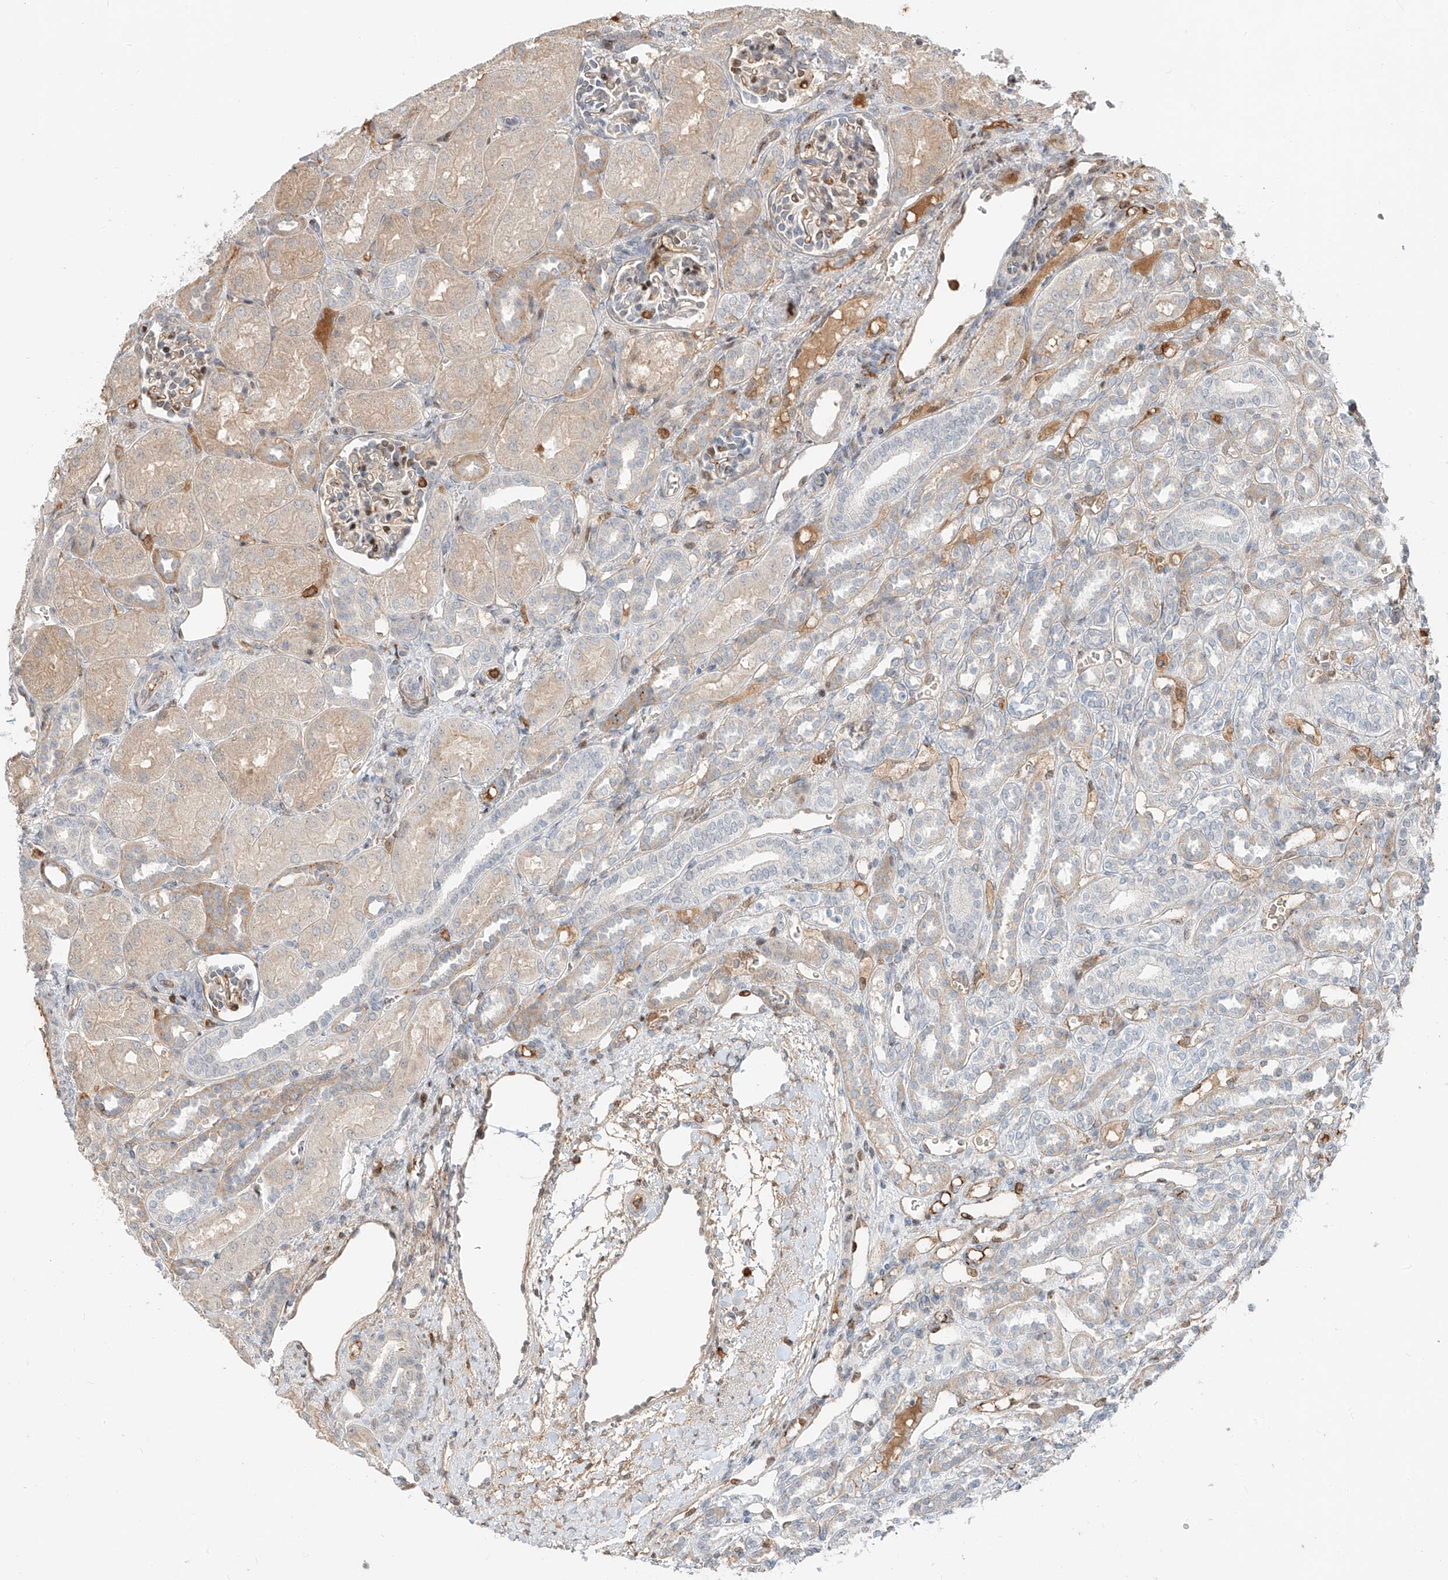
{"staining": {"intensity": "weak", "quantity": "25%-75%", "location": "cytoplasmic/membranous"}, "tissue": "kidney", "cell_type": "Cells in glomeruli", "image_type": "normal", "snomed": [{"axis": "morphology", "description": "Normal tissue, NOS"}, {"axis": "morphology", "description": "Neoplasm, malignant, NOS"}, {"axis": "topography", "description": "Kidney"}], "caption": "Brown immunohistochemical staining in benign human kidney reveals weak cytoplasmic/membranous staining in about 25%-75% of cells in glomeruli.", "gene": "CEP162", "patient": {"sex": "female", "age": 1}}